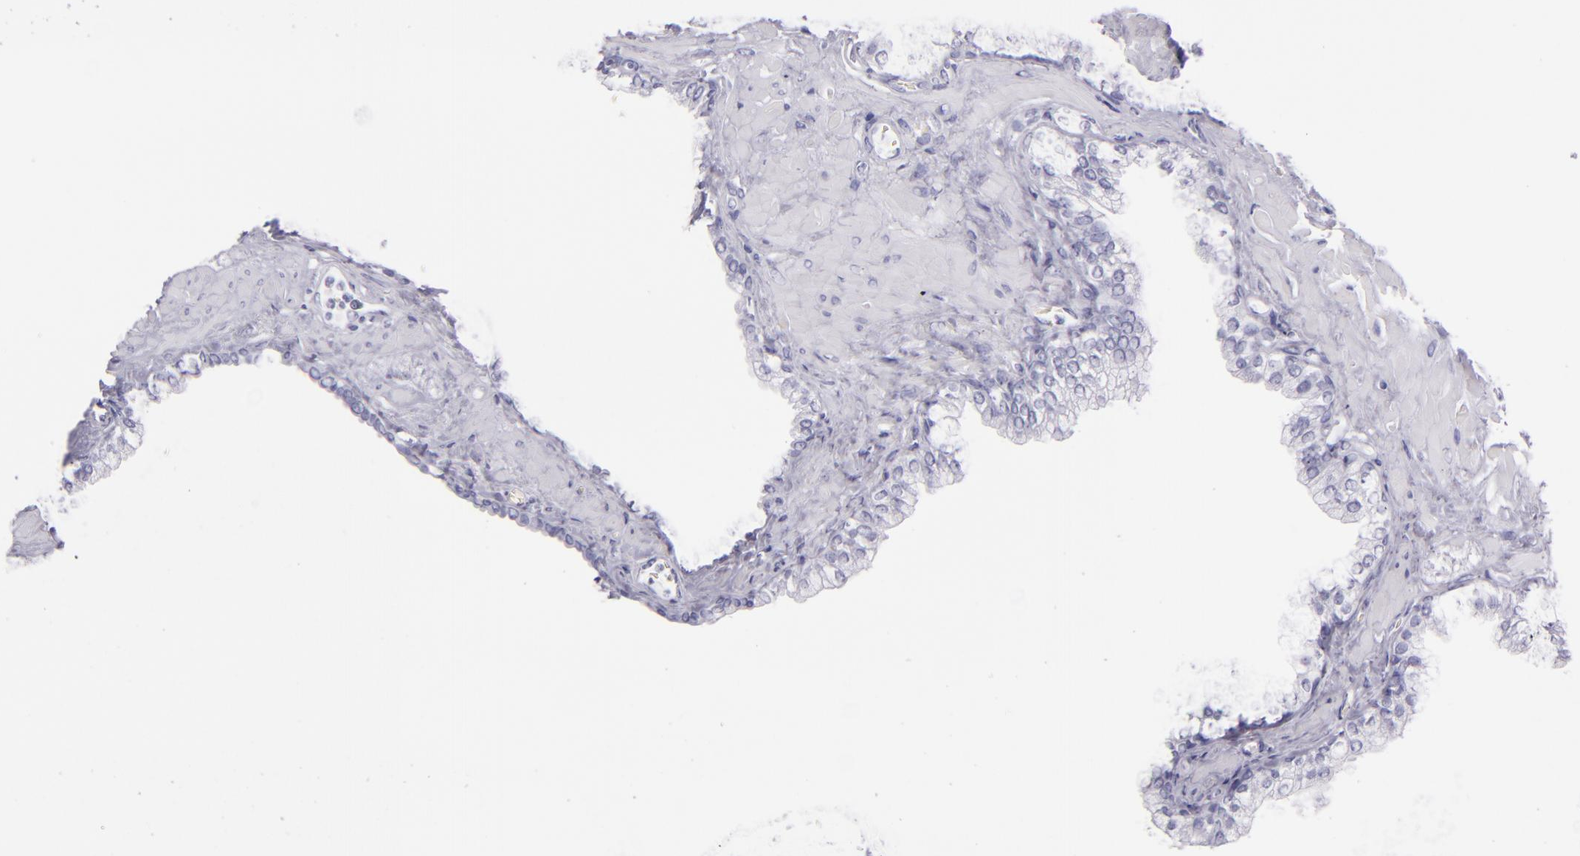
{"staining": {"intensity": "negative", "quantity": "none", "location": "none"}, "tissue": "prostate", "cell_type": "Glandular cells", "image_type": "normal", "snomed": [{"axis": "morphology", "description": "Normal tissue, NOS"}, {"axis": "topography", "description": "Prostate"}], "caption": "This is an IHC micrograph of unremarkable human prostate. There is no expression in glandular cells.", "gene": "CR2", "patient": {"sex": "male", "age": 60}}